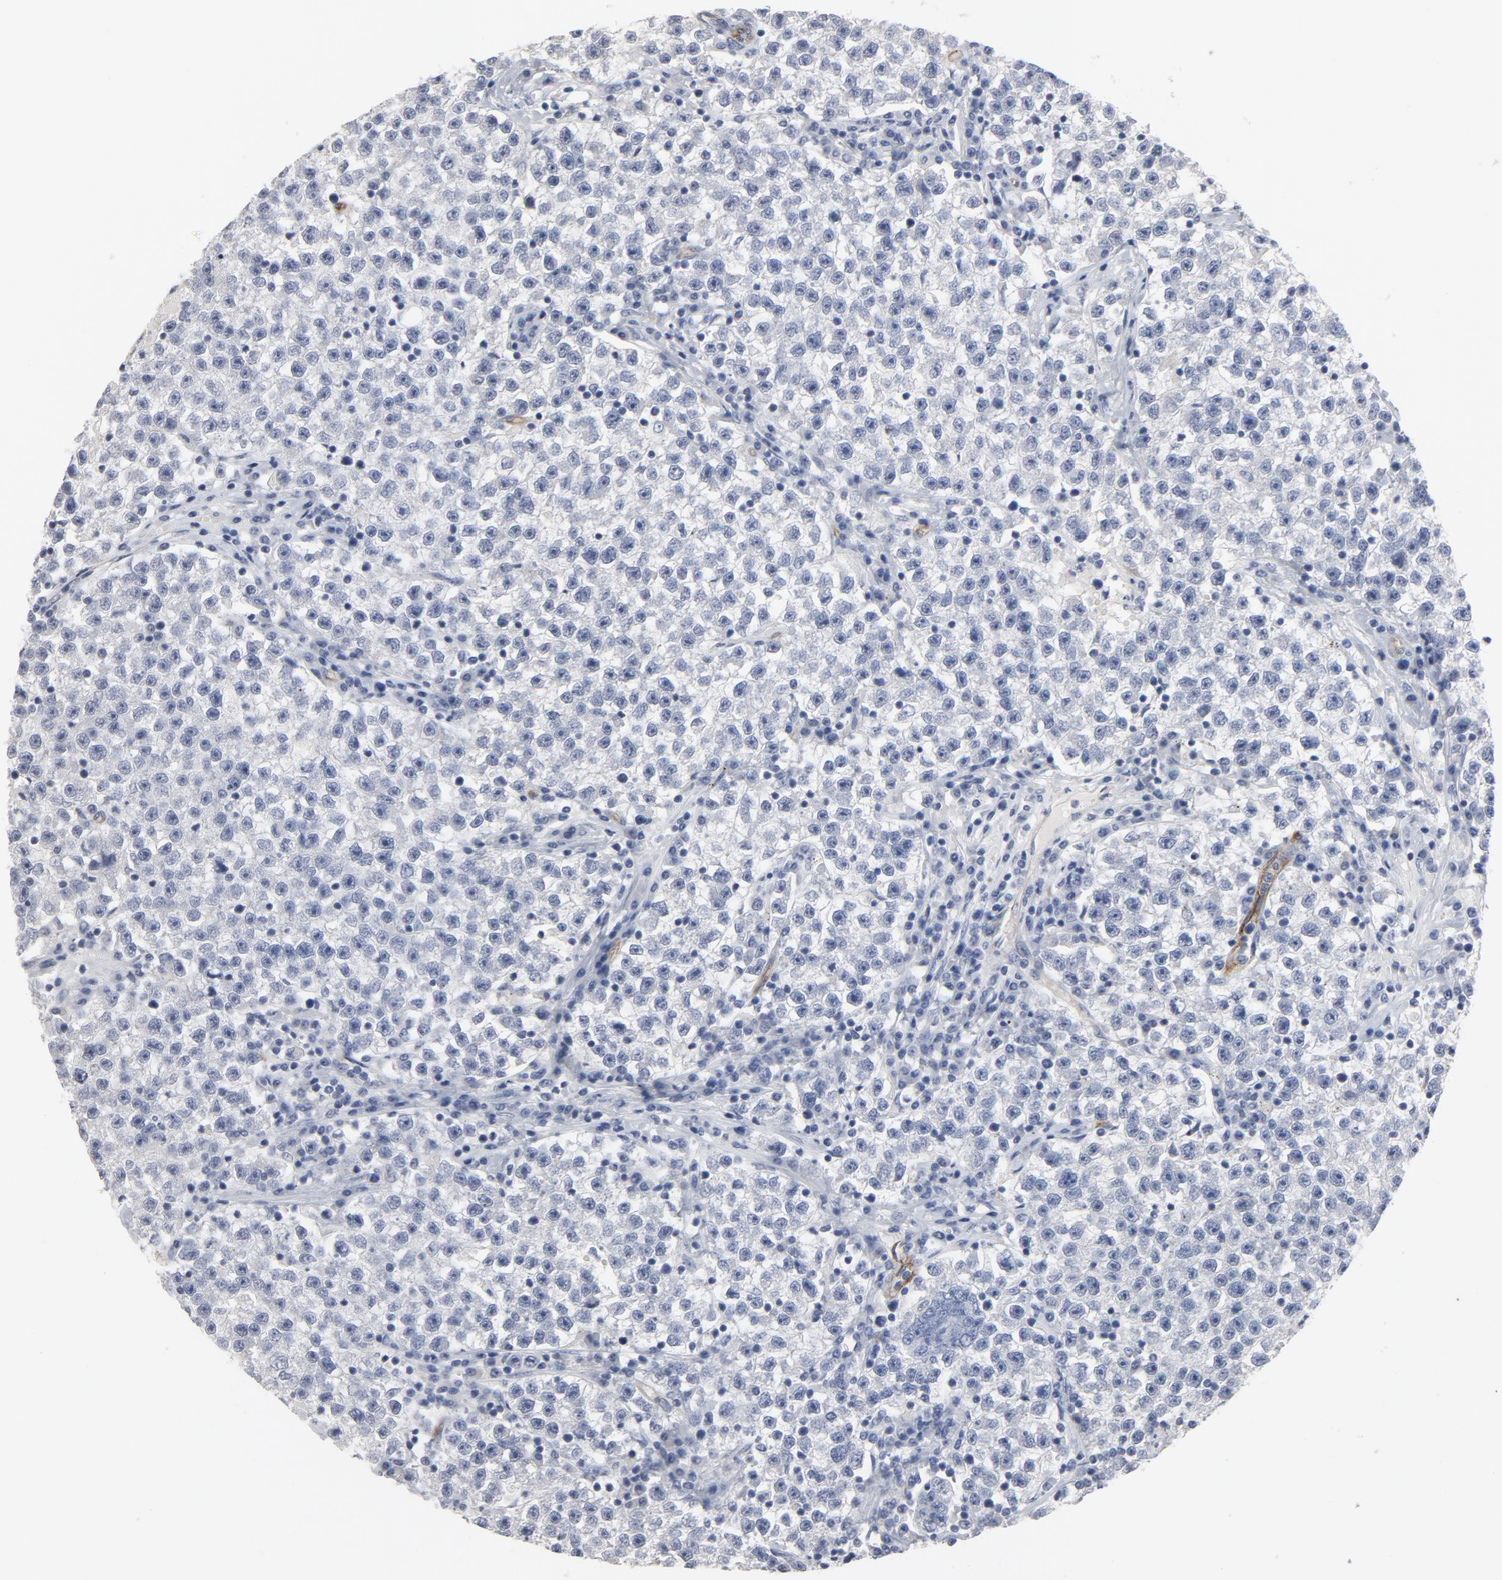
{"staining": {"intensity": "negative", "quantity": "none", "location": "none"}, "tissue": "testis cancer", "cell_type": "Tumor cells", "image_type": "cancer", "snomed": [{"axis": "morphology", "description": "Seminoma, NOS"}, {"axis": "topography", "description": "Testis"}], "caption": "Tumor cells are negative for brown protein staining in testis seminoma.", "gene": "KDR", "patient": {"sex": "male", "age": 22}}